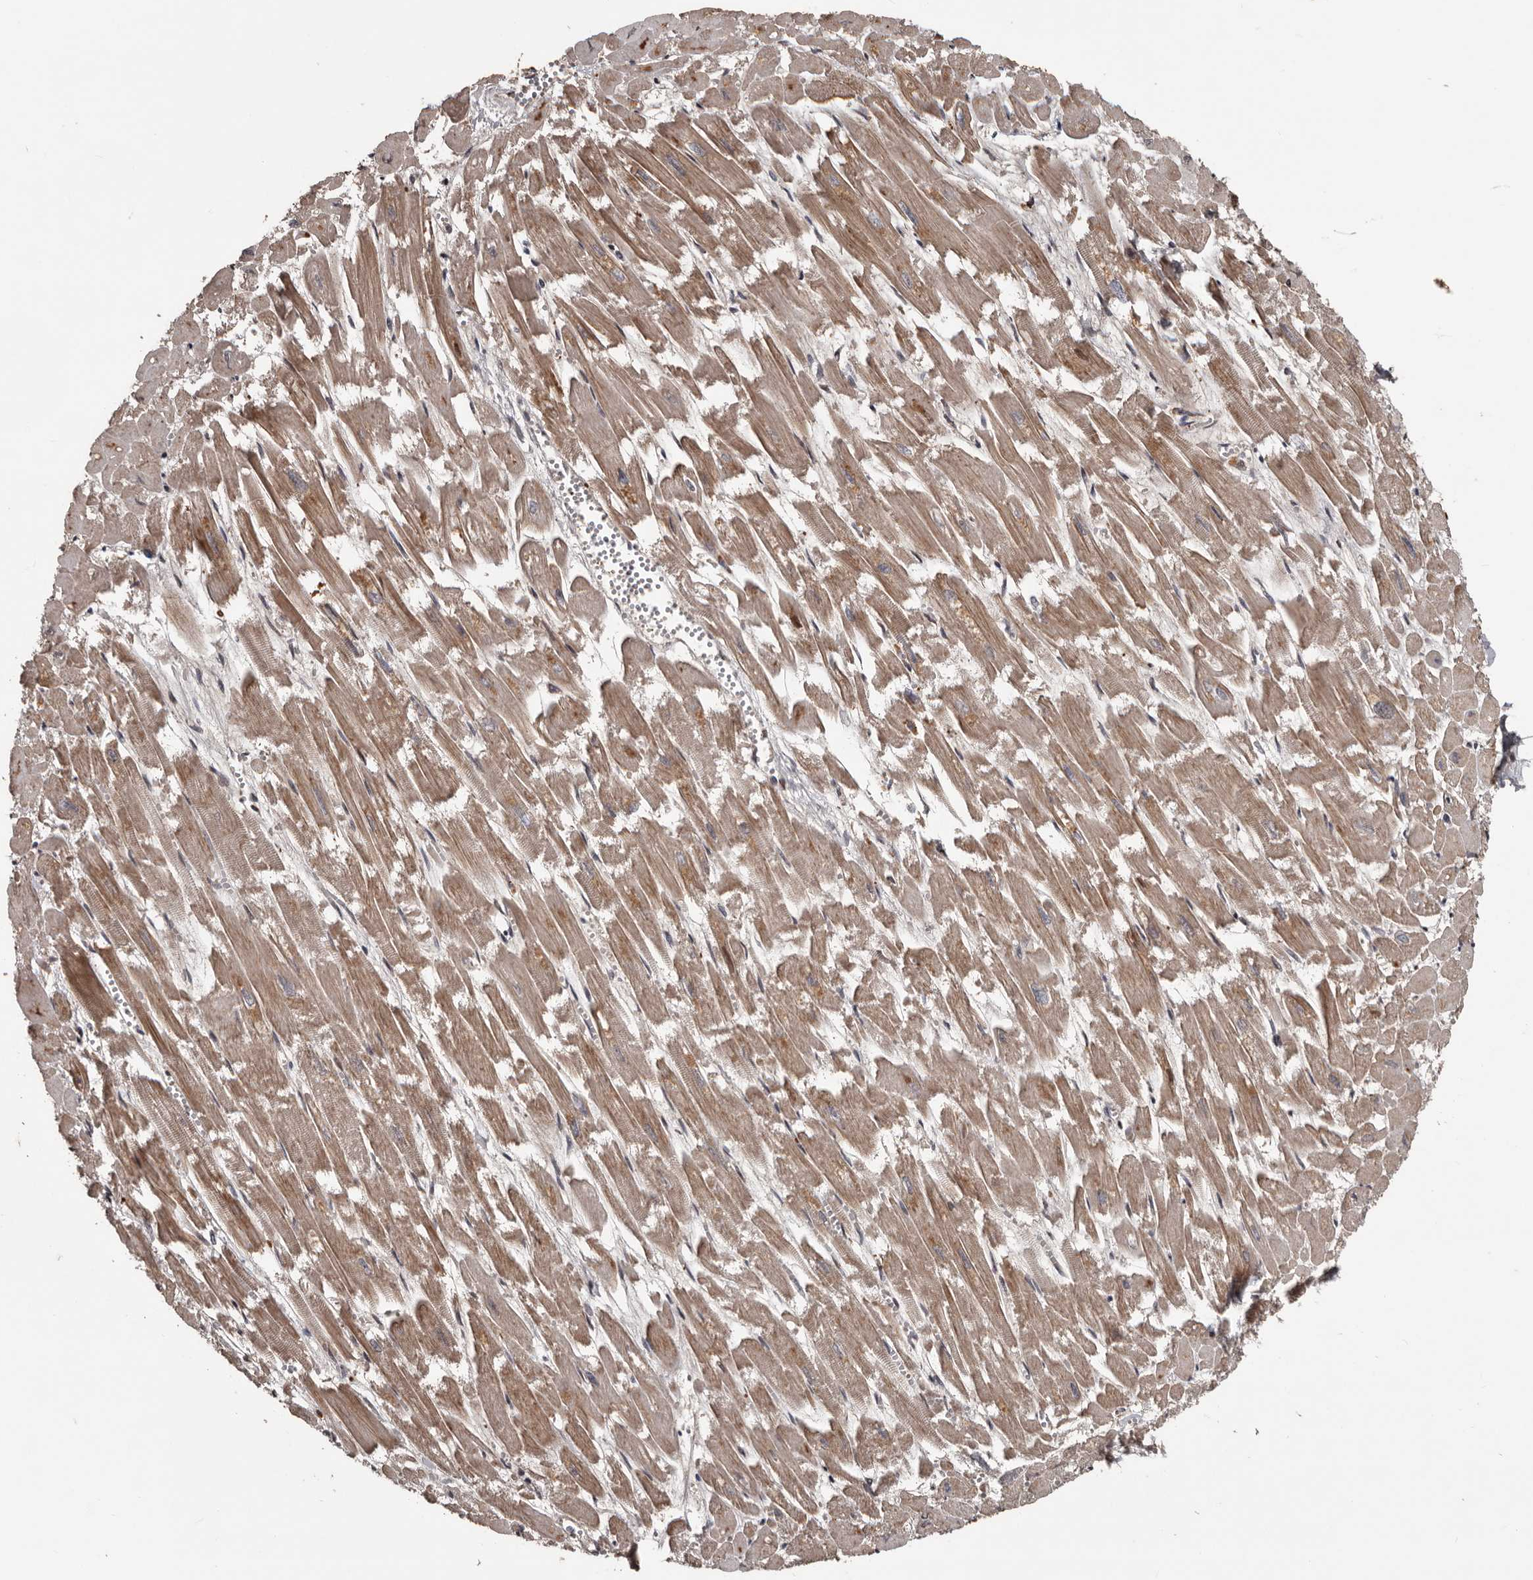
{"staining": {"intensity": "moderate", "quantity": ">75%", "location": "cytoplasmic/membranous"}, "tissue": "heart muscle", "cell_type": "Cardiomyocytes", "image_type": "normal", "snomed": [{"axis": "morphology", "description": "Normal tissue, NOS"}, {"axis": "topography", "description": "Heart"}], "caption": "This is a histology image of immunohistochemistry staining of normal heart muscle, which shows moderate expression in the cytoplasmic/membranous of cardiomyocytes.", "gene": "SERTAD4", "patient": {"sex": "male", "age": 54}}